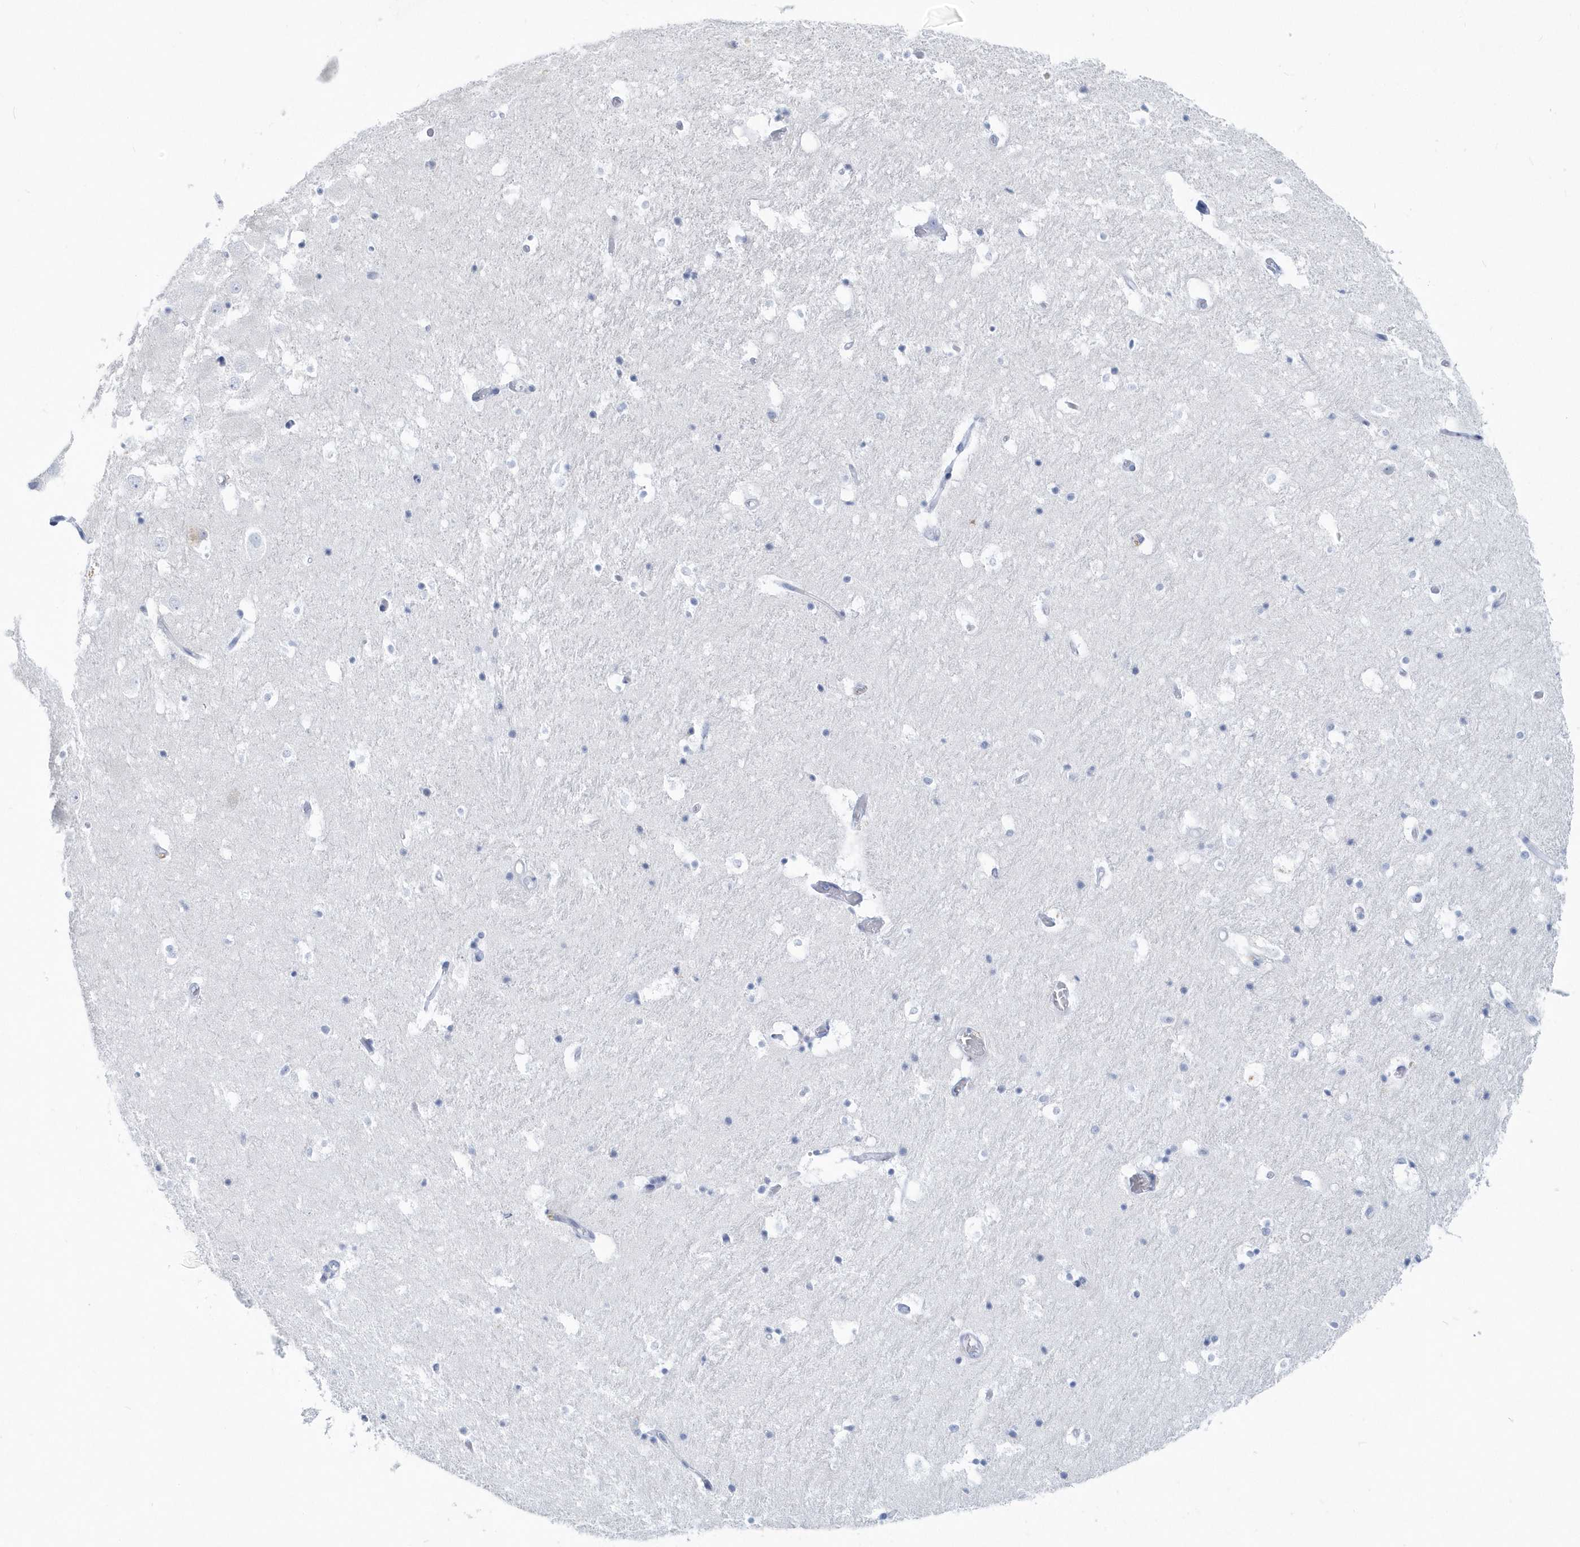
{"staining": {"intensity": "negative", "quantity": "none", "location": "none"}, "tissue": "hippocampus", "cell_type": "Glial cells", "image_type": "normal", "snomed": [{"axis": "morphology", "description": "Normal tissue, NOS"}, {"axis": "topography", "description": "Hippocampus"}], "caption": "High magnification brightfield microscopy of normal hippocampus stained with DAB (3,3'-diaminobenzidine) (brown) and counterstained with hematoxylin (blue): glial cells show no significant positivity. (Stains: DAB (3,3'-diaminobenzidine) immunohistochemistry (IHC) with hematoxylin counter stain, Microscopy: brightfield microscopy at high magnification).", "gene": "PTPRO", "patient": {"sex": "female", "age": 52}}